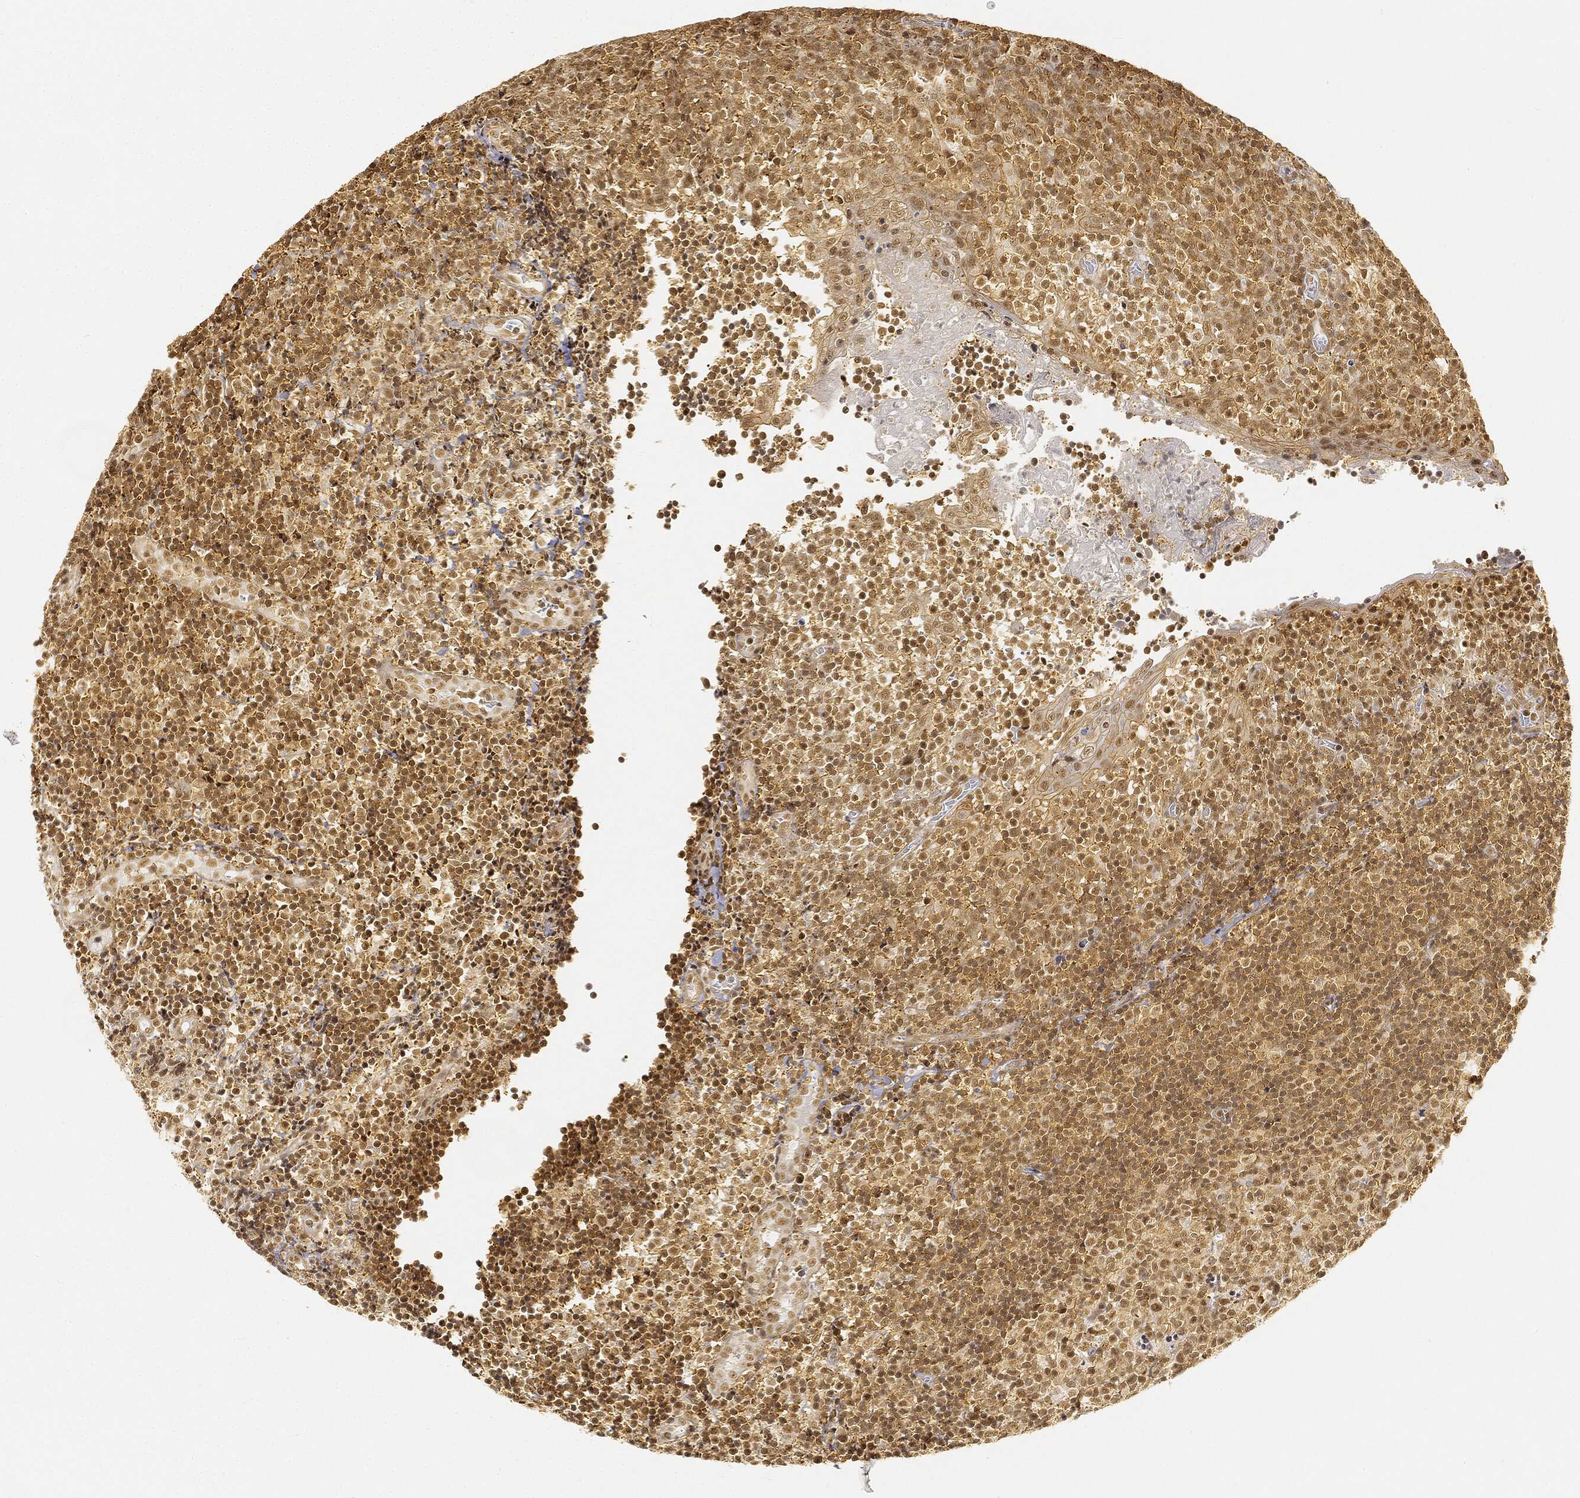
{"staining": {"intensity": "moderate", "quantity": ">75%", "location": "cytoplasmic/membranous,nuclear"}, "tissue": "tonsil", "cell_type": "Germinal center cells", "image_type": "normal", "snomed": [{"axis": "morphology", "description": "Normal tissue, NOS"}, {"axis": "topography", "description": "Tonsil"}], "caption": "About >75% of germinal center cells in benign human tonsil reveal moderate cytoplasmic/membranous,nuclear protein expression as visualized by brown immunohistochemical staining.", "gene": "RSRC2", "patient": {"sex": "female", "age": 5}}